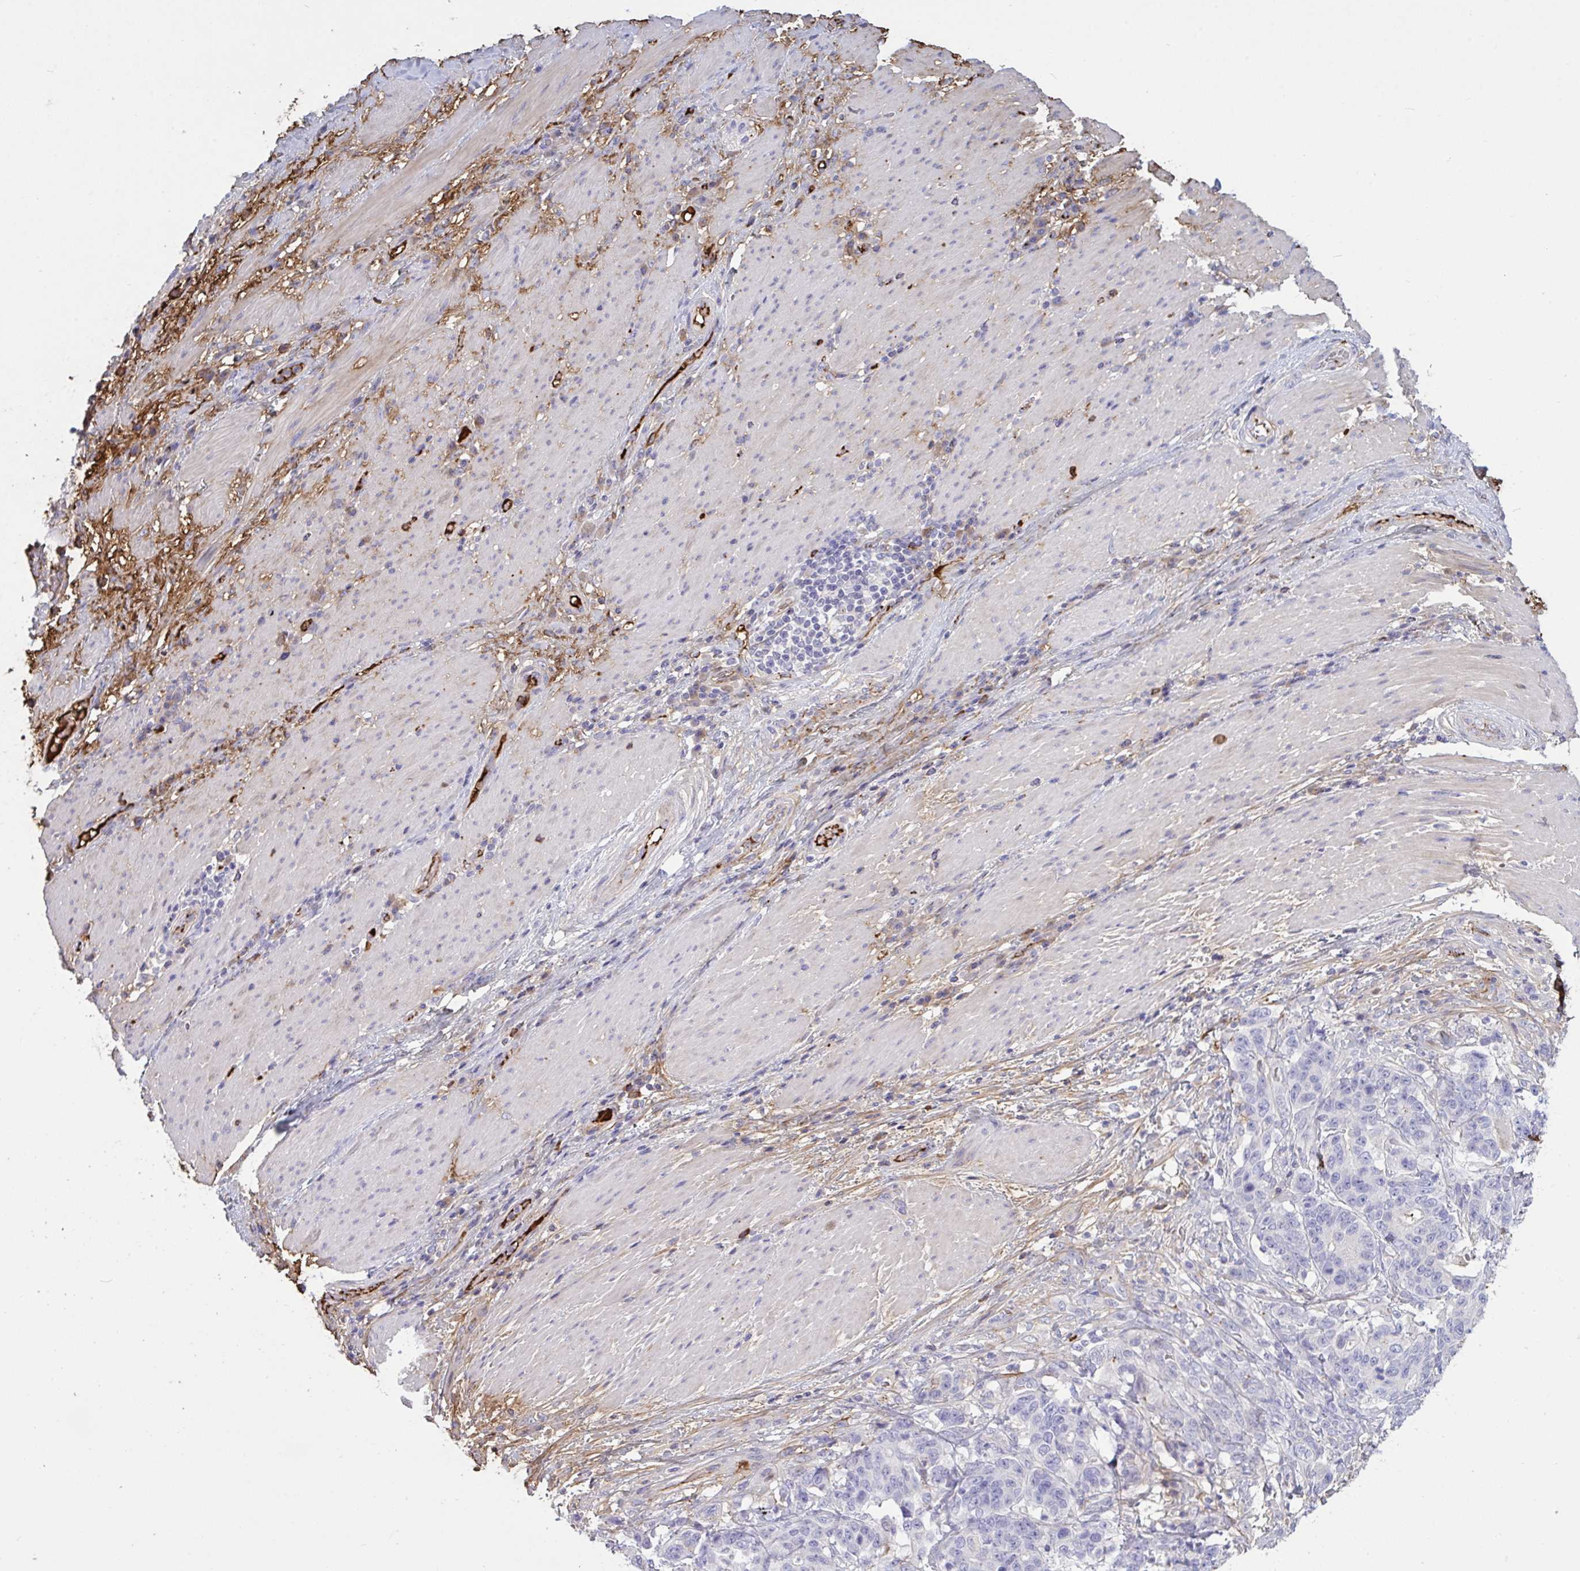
{"staining": {"intensity": "negative", "quantity": "none", "location": "none"}, "tissue": "stomach cancer", "cell_type": "Tumor cells", "image_type": "cancer", "snomed": [{"axis": "morphology", "description": "Normal tissue, NOS"}, {"axis": "morphology", "description": "Adenocarcinoma, NOS"}, {"axis": "topography", "description": "Stomach"}], "caption": "A high-resolution micrograph shows IHC staining of stomach adenocarcinoma, which reveals no significant expression in tumor cells. Nuclei are stained in blue.", "gene": "IL1R1", "patient": {"sex": "female", "age": 64}}